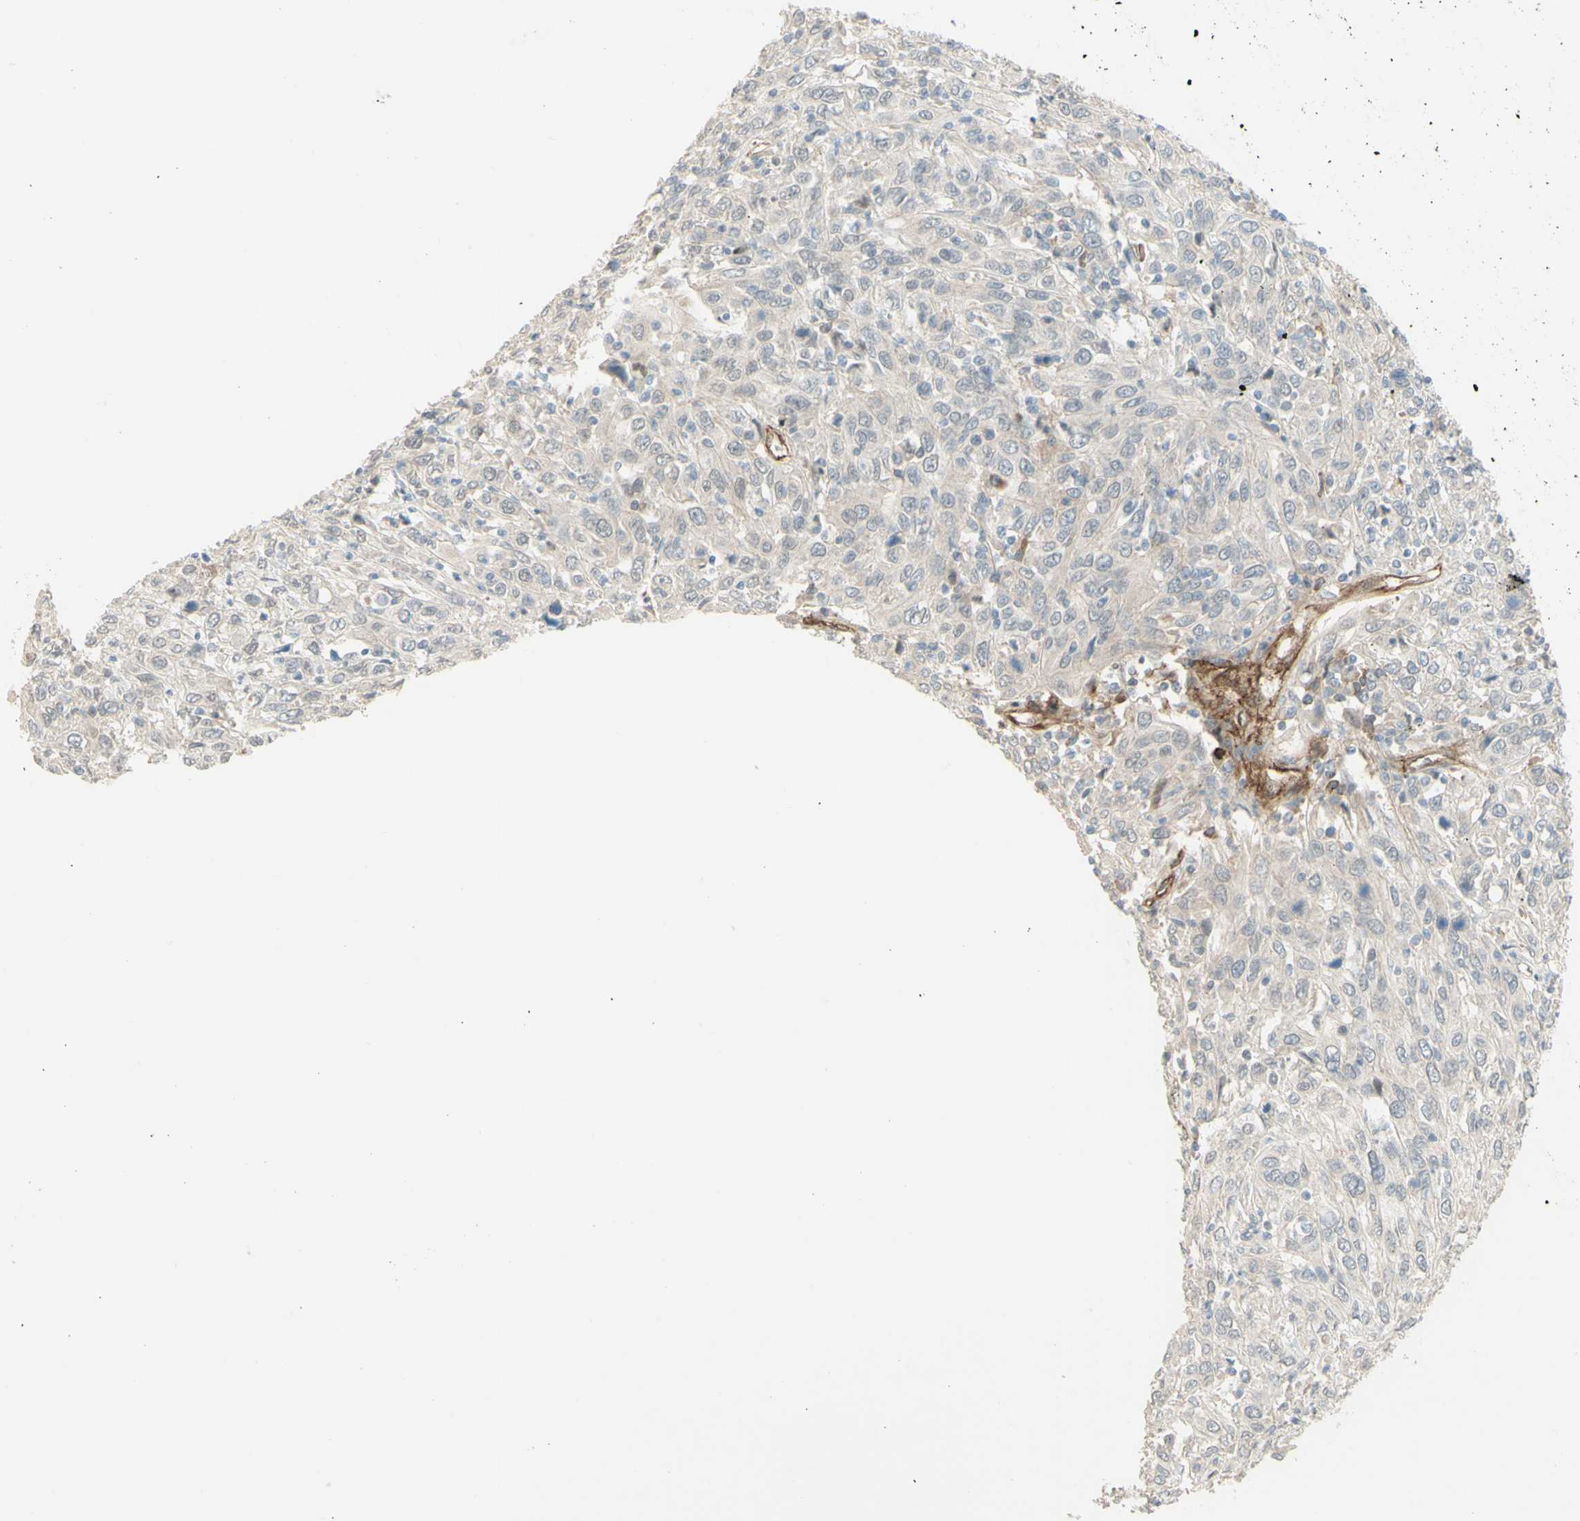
{"staining": {"intensity": "negative", "quantity": "none", "location": "none"}, "tissue": "cervical cancer", "cell_type": "Tumor cells", "image_type": "cancer", "snomed": [{"axis": "morphology", "description": "Squamous cell carcinoma, NOS"}, {"axis": "topography", "description": "Cervix"}], "caption": "Tumor cells show no significant expression in squamous cell carcinoma (cervical). (DAB (3,3'-diaminobenzidine) immunohistochemistry (IHC) with hematoxylin counter stain).", "gene": "ANGPT2", "patient": {"sex": "female", "age": 46}}